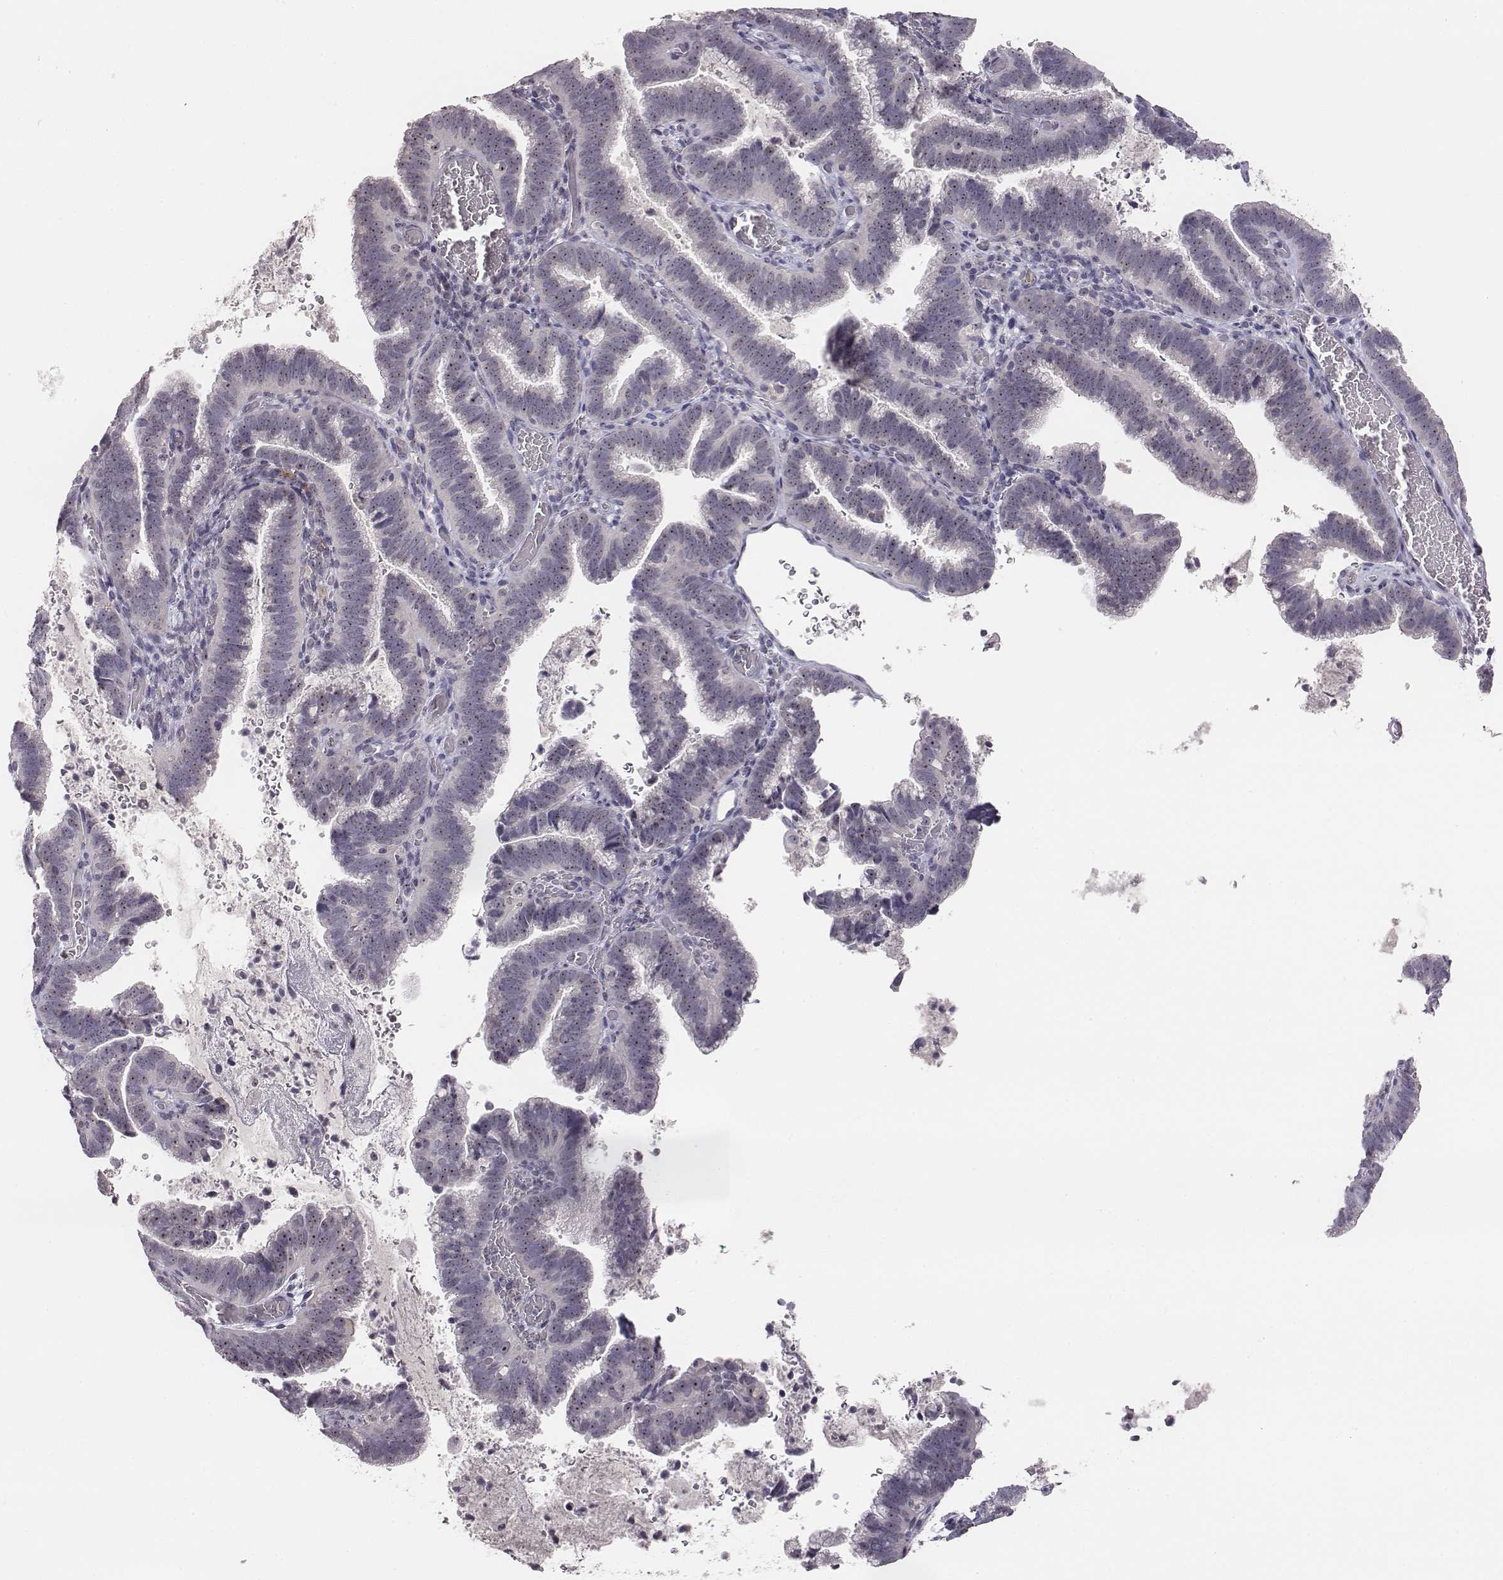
{"staining": {"intensity": "moderate", "quantity": "25%-75%", "location": "nuclear"}, "tissue": "cervical cancer", "cell_type": "Tumor cells", "image_type": "cancer", "snomed": [{"axis": "morphology", "description": "Adenocarcinoma, NOS"}, {"axis": "topography", "description": "Cervix"}], "caption": "Tumor cells exhibit medium levels of moderate nuclear expression in approximately 25%-75% of cells in adenocarcinoma (cervical).", "gene": "NIFK", "patient": {"sex": "female", "age": 61}}